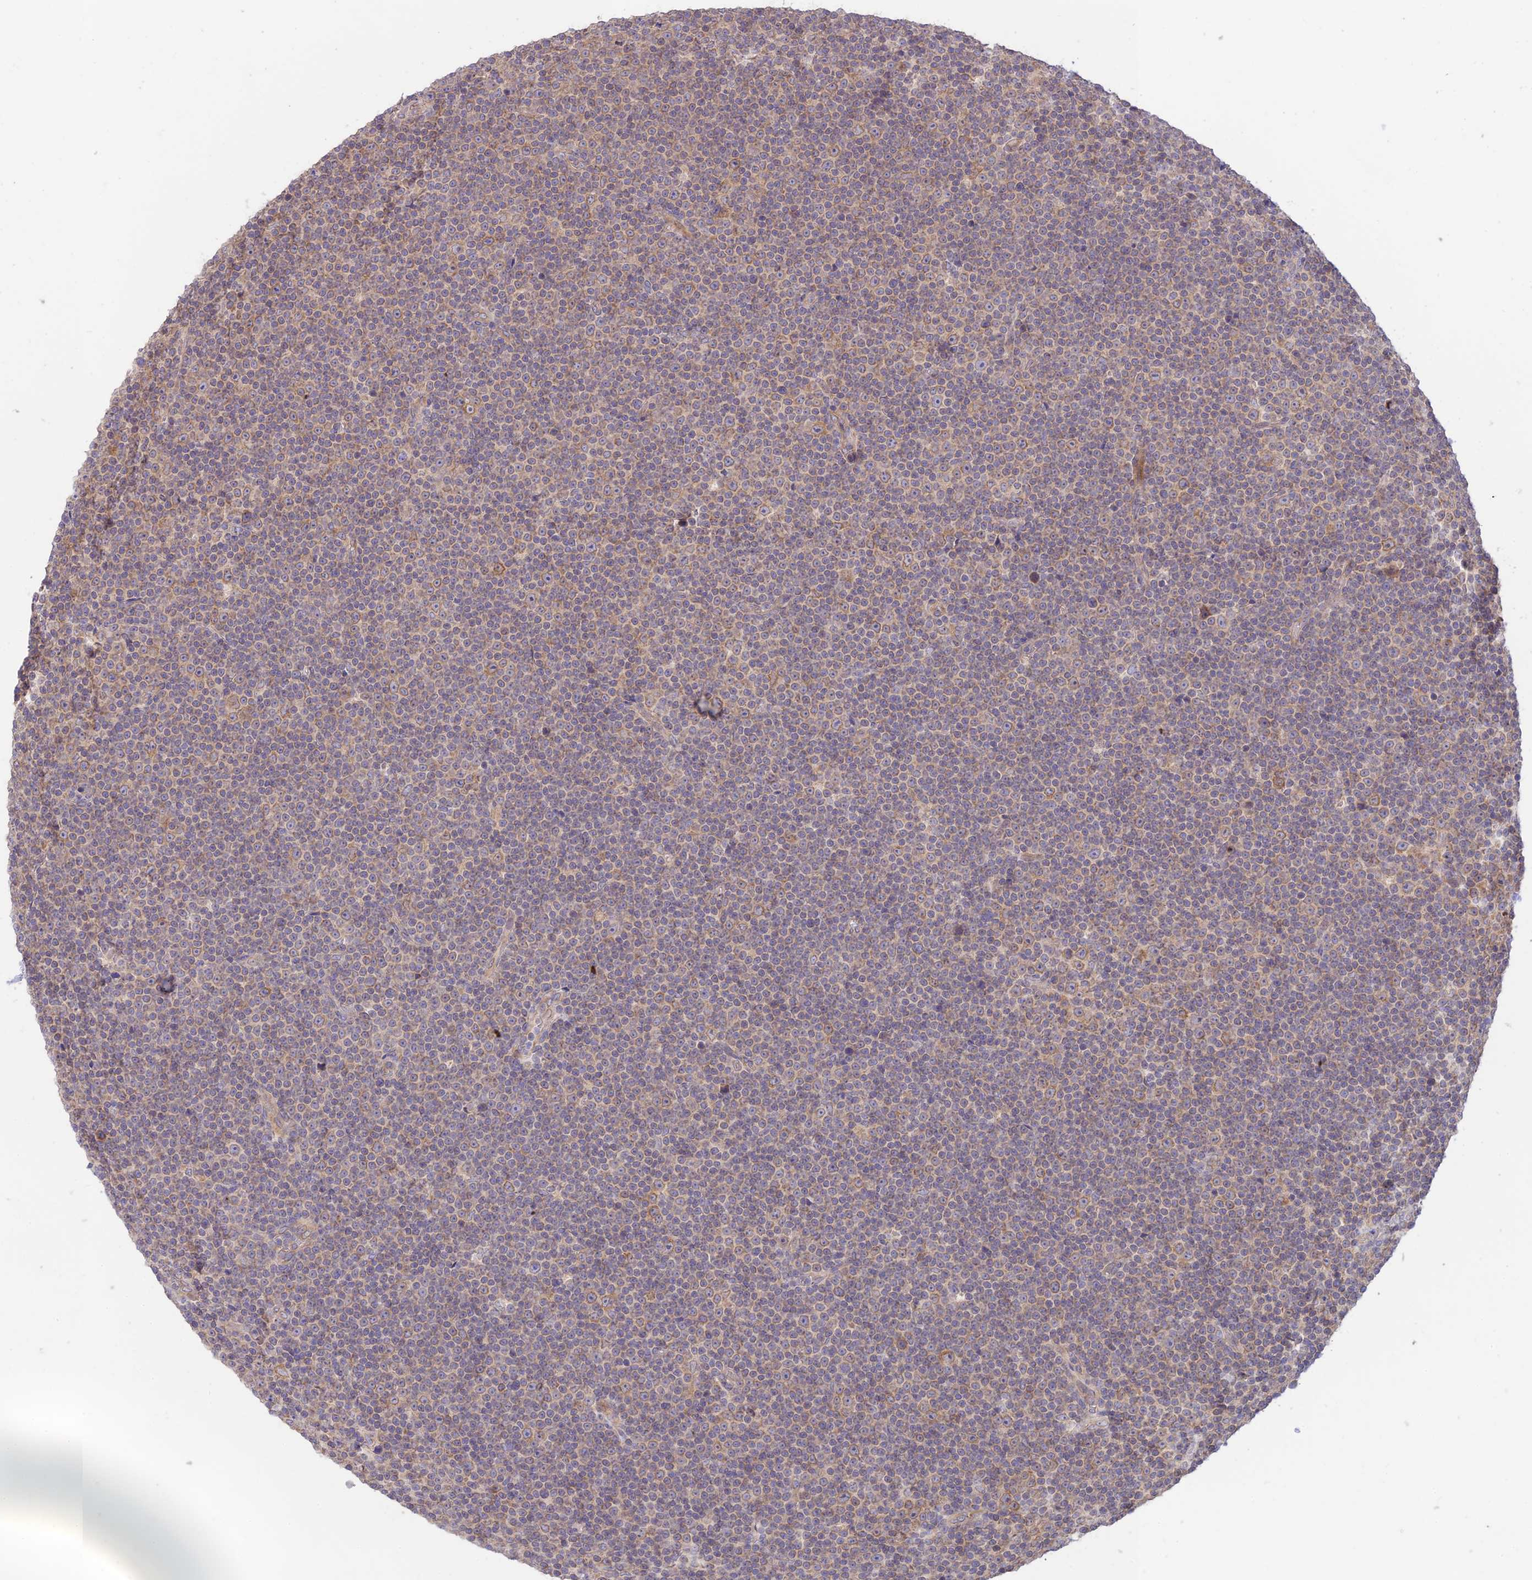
{"staining": {"intensity": "weak", "quantity": "25%-75%", "location": "cytoplasmic/membranous"}, "tissue": "lymphoma", "cell_type": "Tumor cells", "image_type": "cancer", "snomed": [{"axis": "morphology", "description": "Malignant lymphoma, non-Hodgkin's type, Low grade"}, {"axis": "topography", "description": "Lymph node"}], "caption": "Protein expression analysis of malignant lymphoma, non-Hodgkin's type (low-grade) reveals weak cytoplasmic/membranous expression in approximately 25%-75% of tumor cells. (DAB (3,3'-diaminobenzidine) = brown stain, brightfield microscopy at high magnification).", "gene": "TMEM259", "patient": {"sex": "female", "age": 67}}